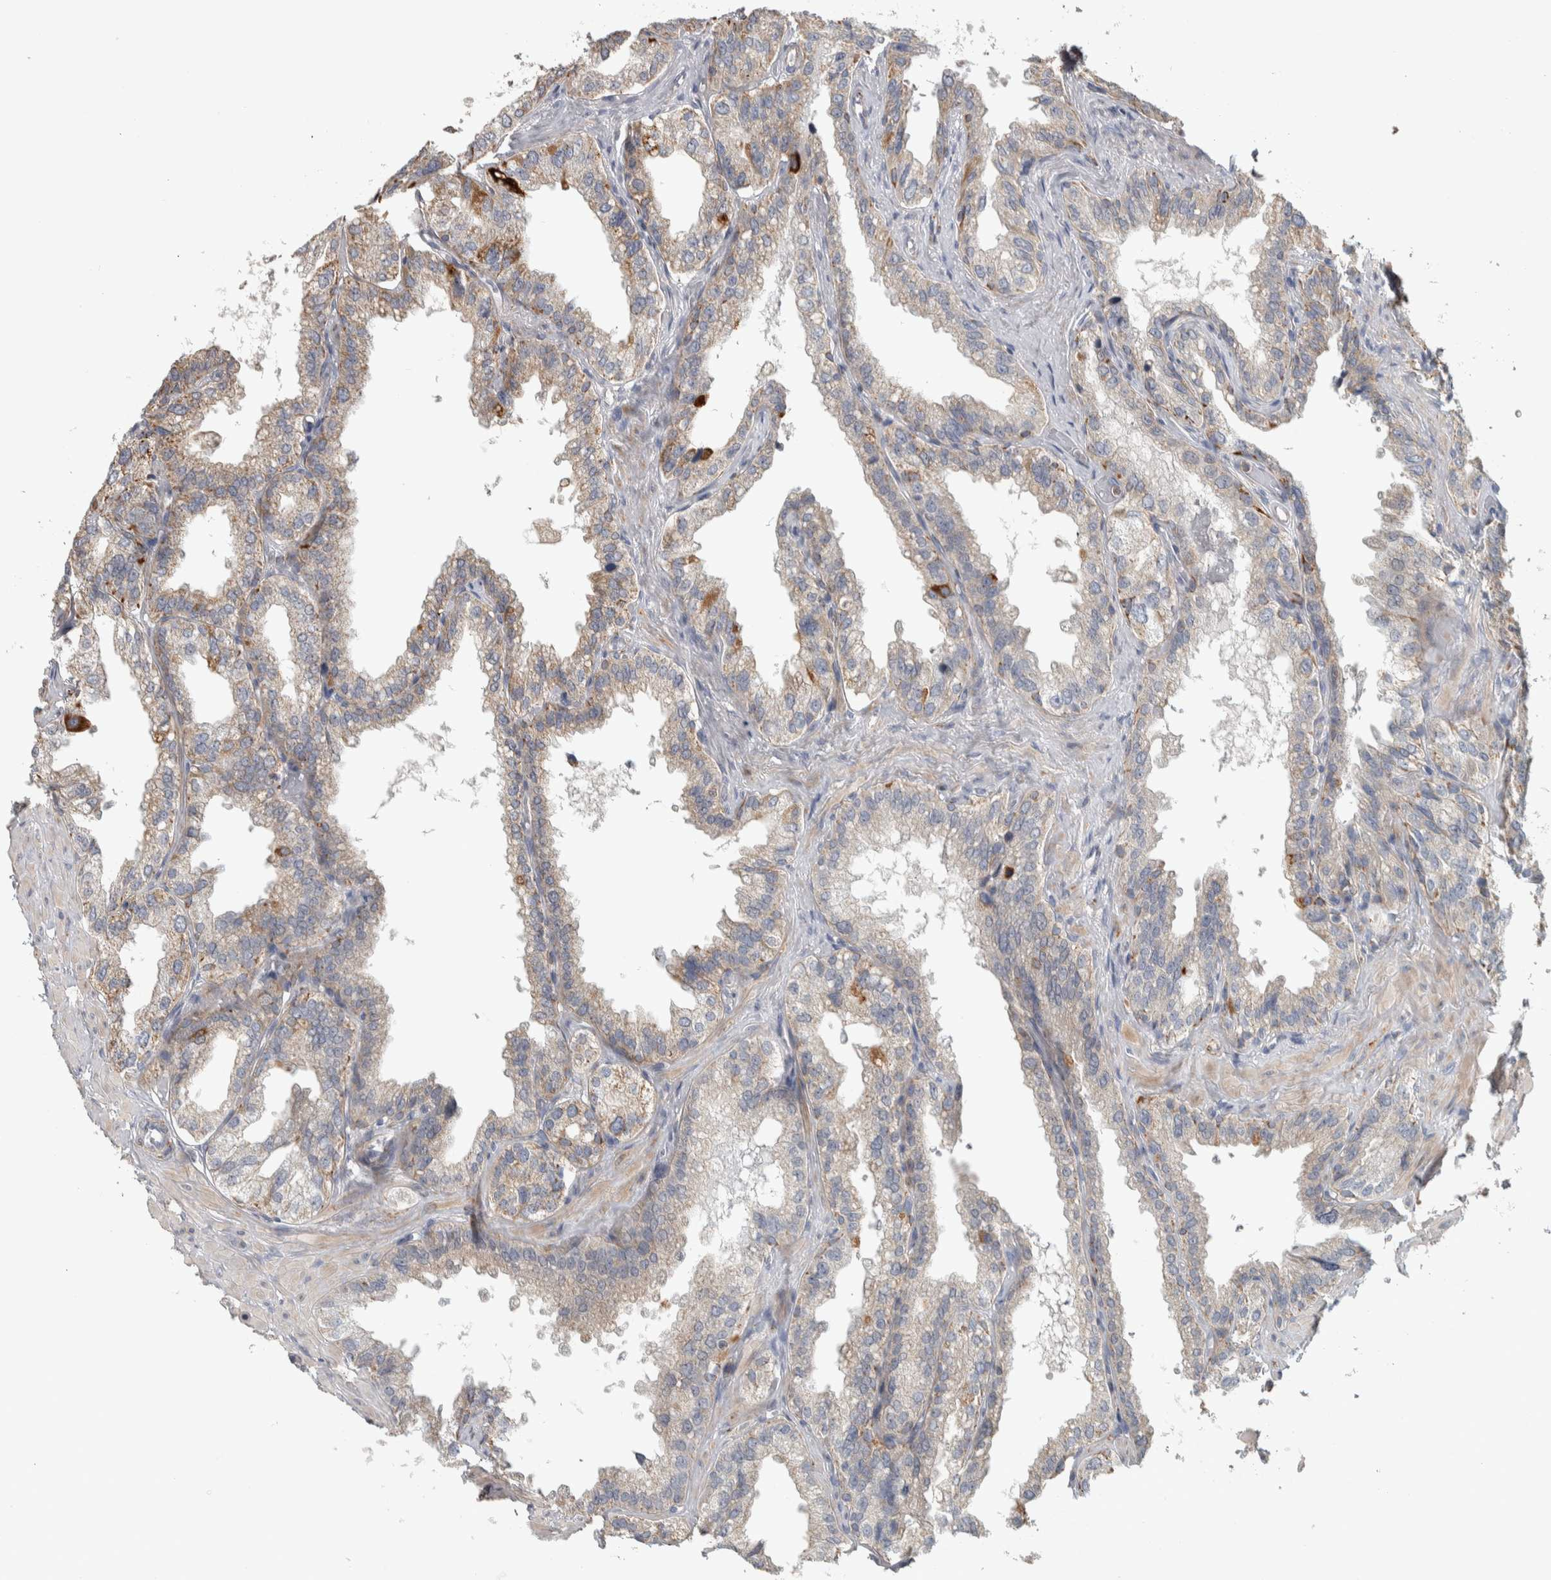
{"staining": {"intensity": "weak", "quantity": "<25%", "location": "cytoplasmic/membranous"}, "tissue": "seminal vesicle", "cell_type": "Glandular cells", "image_type": "normal", "snomed": [{"axis": "morphology", "description": "Normal tissue, NOS"}, {"axis": "topography", "description": "Seminal veicle"}], "caption": "Glandular cells show no significant positivity in normal seminal vesicle.", "gene": "FAM78A", "patient": {"sex": "male", "age": 68}}